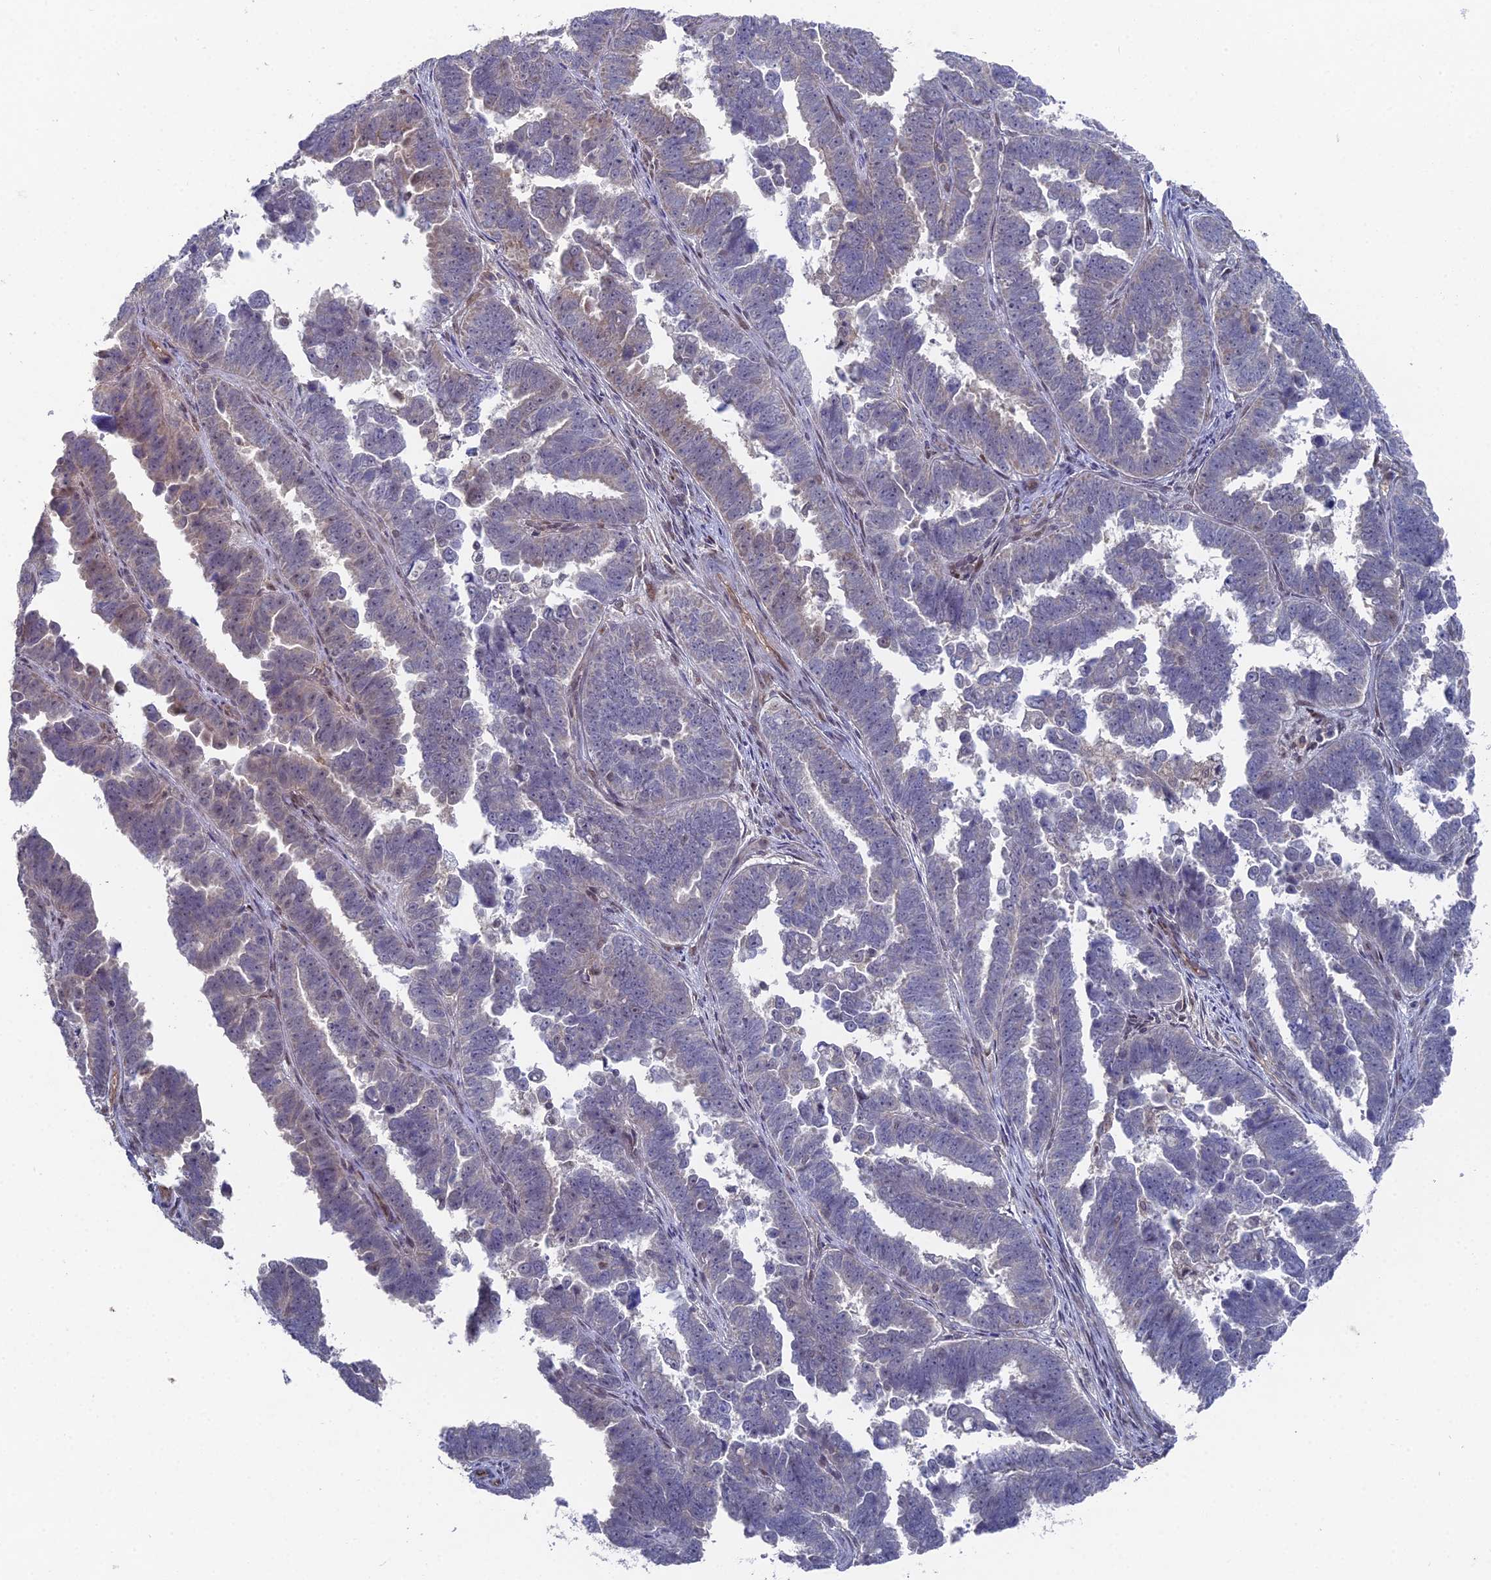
{"staining": {"intensity": "negative", "quantity": "none", "location": "none"}, "tissue": "endometrial cancer", "cell_type": "Tumor cells", "image_type": "cancer", "snomed": [{"axis": "morphology", "description": "Adenocarcinoma, NOS"}, {"axis": "topography", "description": "Endometrium"}], "caption": "Tumor cells show no significant protein staining in adenocarcinoma (endometrial).", "gene": "UNC5D", "patient": {"sex": "female", "age": 75}}